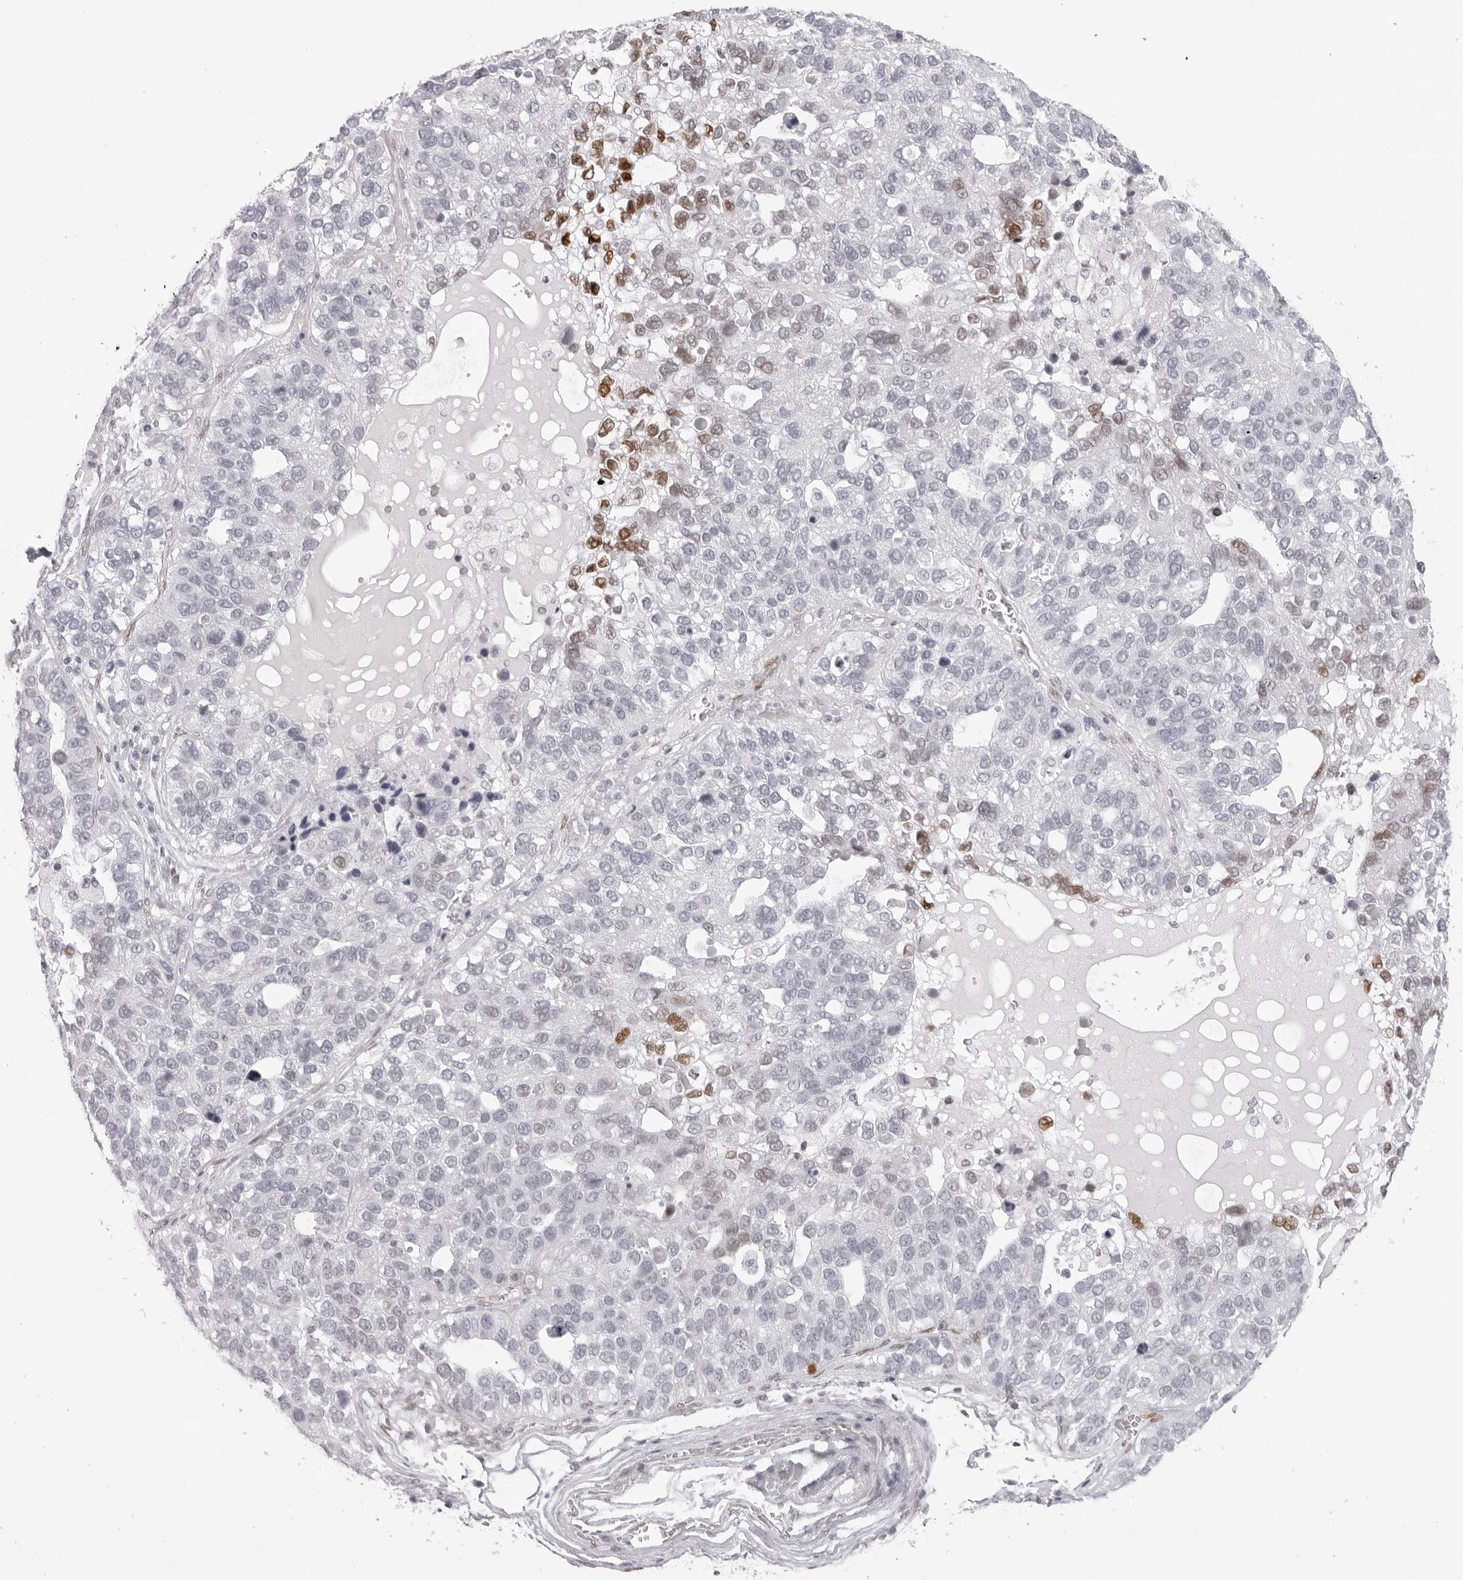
{"staining": {"intensity": "moderate", "quantity": "<25%", "location": "nuclear"}, "tissue": "pancreatic cancer", "cell_type": "Tumor cells", "image_type": "cancer", "snomed": [{"axis": "morphology", "description": "Adenocarcinoma, NOS"}, {"axis": "topography", "description": "Pancreas"}], "caption": "DAB immunohistochemical staining of adenocarcinoma (pancreatic) shows moderate nuclear protein positivity in approximately <25% of tumor cells.", "gene": "MAFK", "patient": {"sex": "female", "age": 61}}